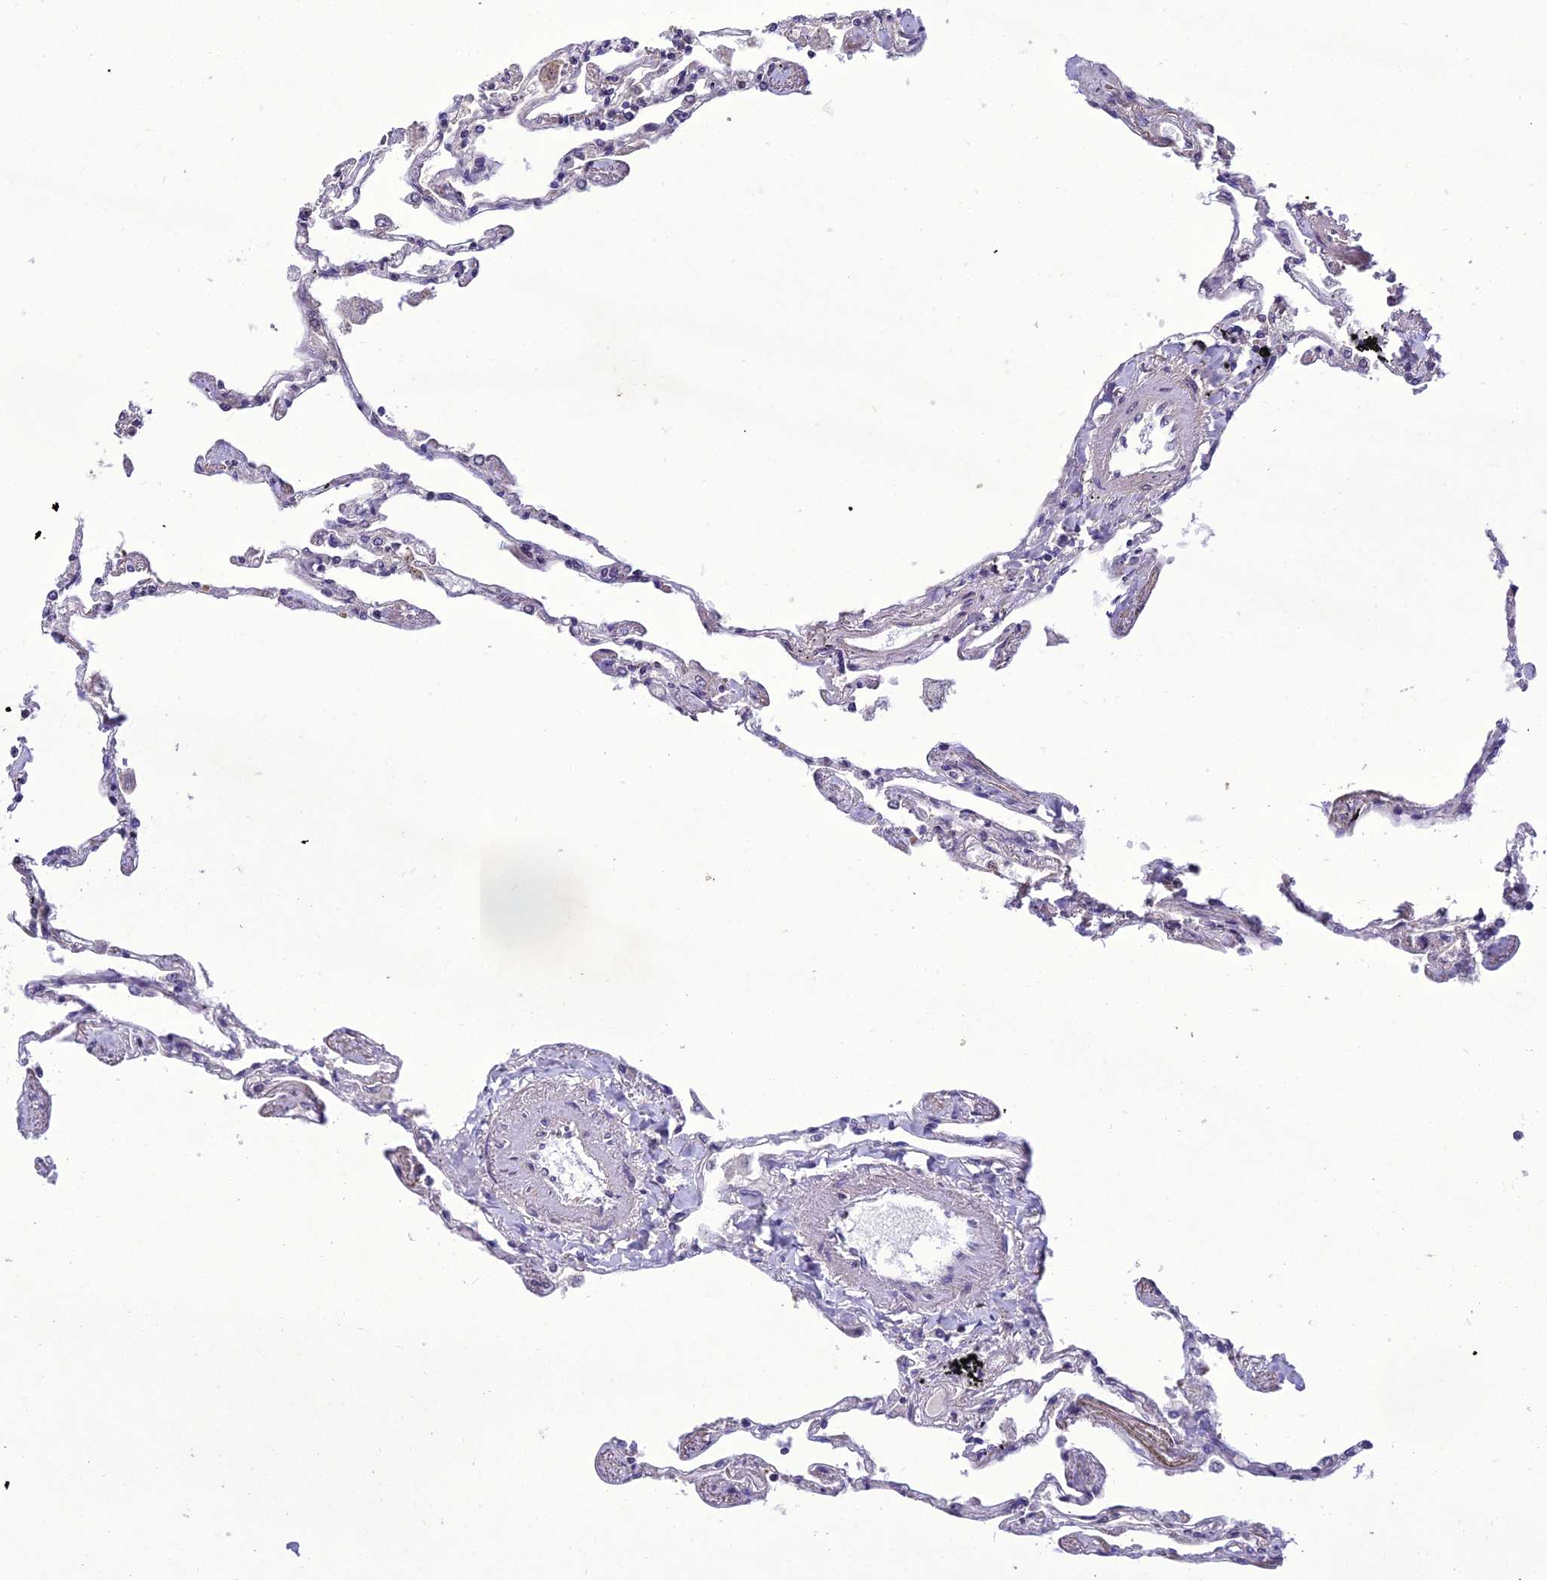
{"staining": {"intensity": "negative", "quantity": "none", "location": "none"}, "tissue": "lung", "cell_type": "Alveolar cells", "image_type": "normal", "snomed": [{"axis": "morphology", "description": "Normal tissue, NOS"}, {"axis": "topography", "description": "Lung"}], "caption": "A photomicrograph of human lung is negative for staining in alveolar cells. Brightfield microscopy of immunohistochemistry stained with DAB (3,3'-diaminobenzidine) (brown) and hematoxylin (blue), captured at high magnification.", "gene": "CENPL", "patient": {"sex": "female", "age": 67}}